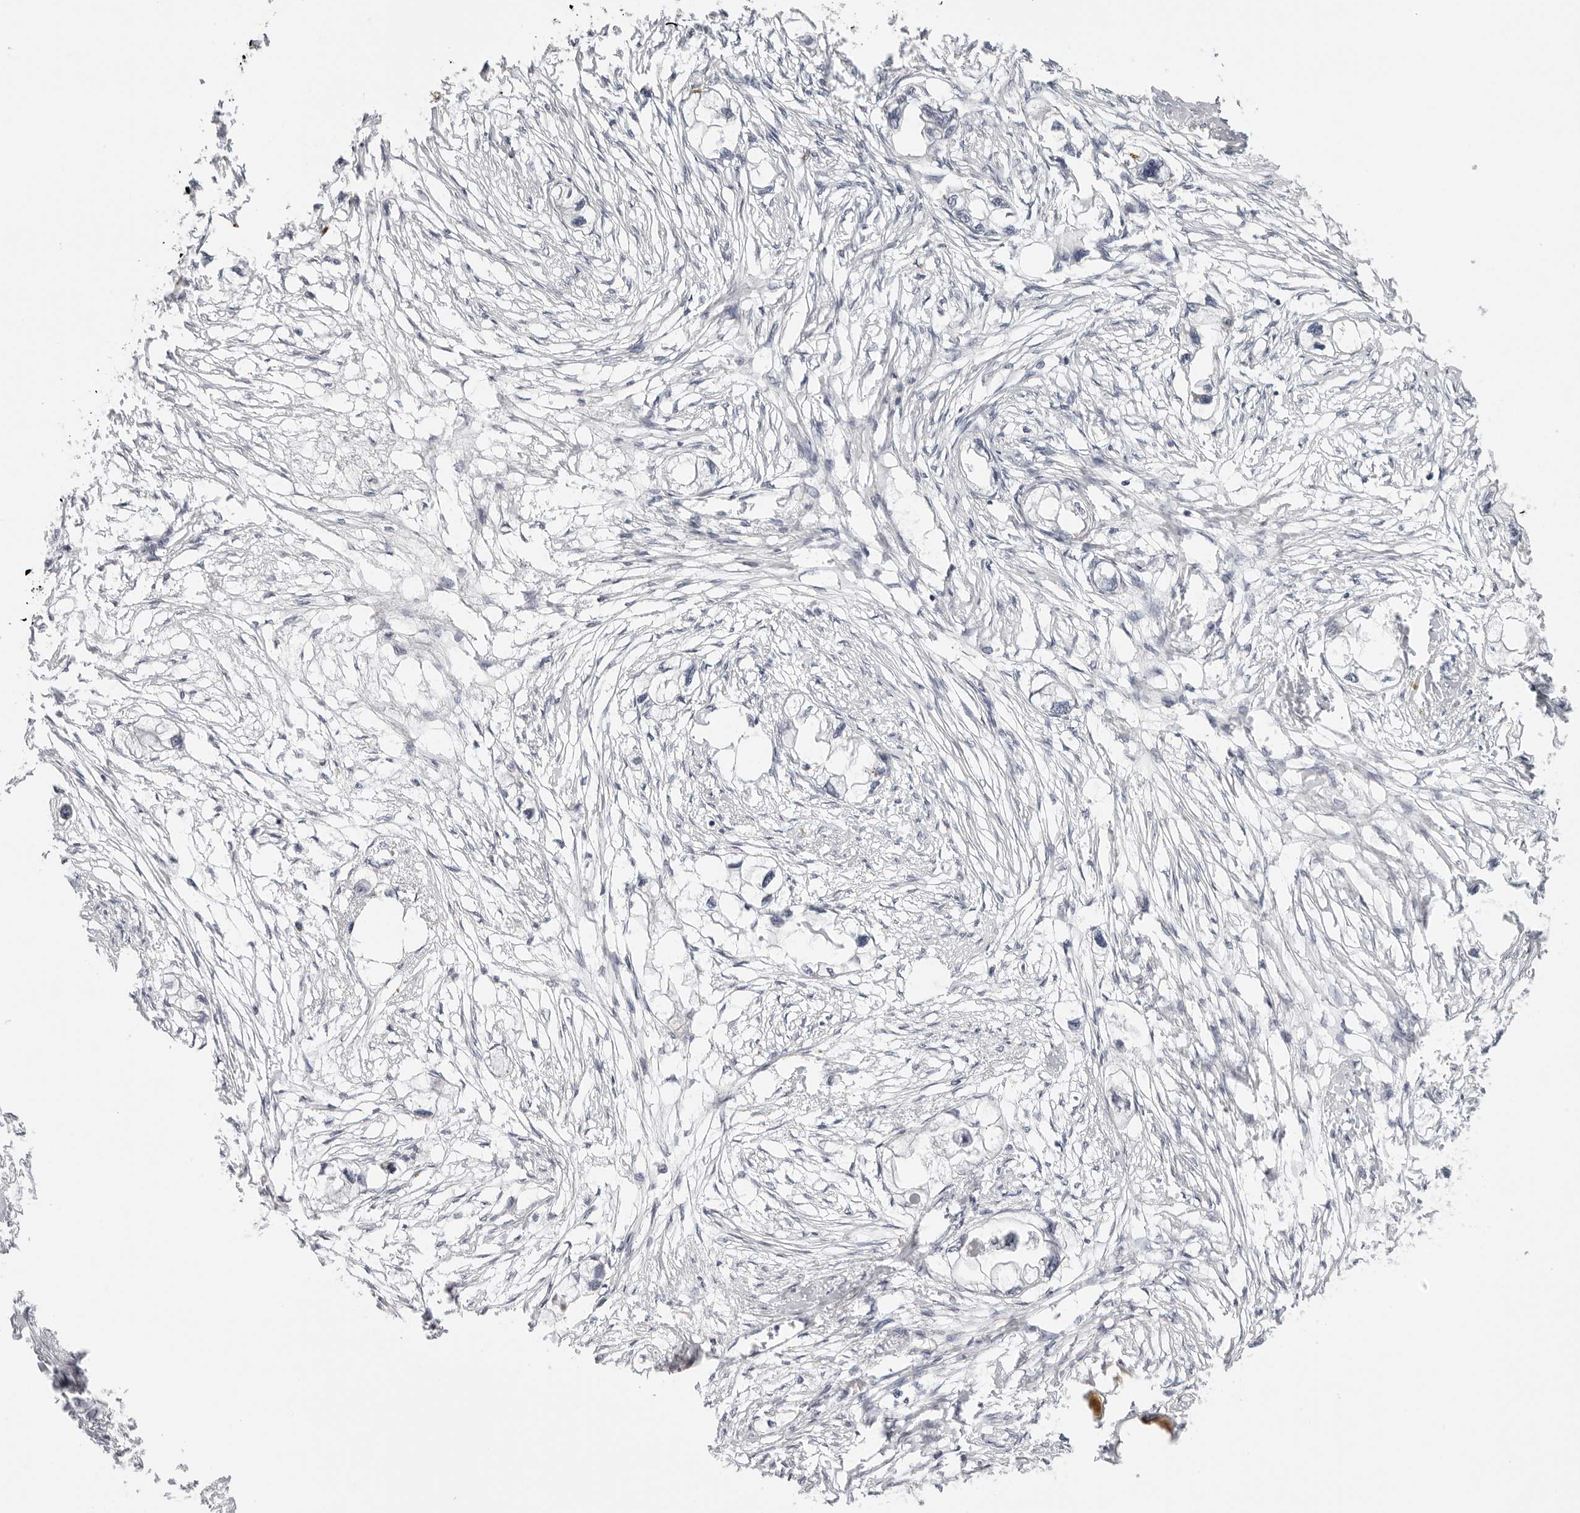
{"staining": {"intensity": "negative", "quantity": "none", "location": "none"}, "tissue": "endometrial cancer", "cell_type": "Tumor cells", "image_type": "cancer", "snomed": [{"axis": "morphology", "description": "Adenocarcinoma, NOS"}, {"axis": "morphology", "description": "Adenocarcinoma, metastatic, NOS"}, {"axis": "topography", "description": "Adipose tissue"}, {"axis": "topography", "description": "Endometrium"}], "caption": "Image shows no significant protein staining in tumor cells of endometrial cancer (metastatic adenocarcinoma).", "gene": "STRADB", "patient": {"sex": "female", "age": 67}}